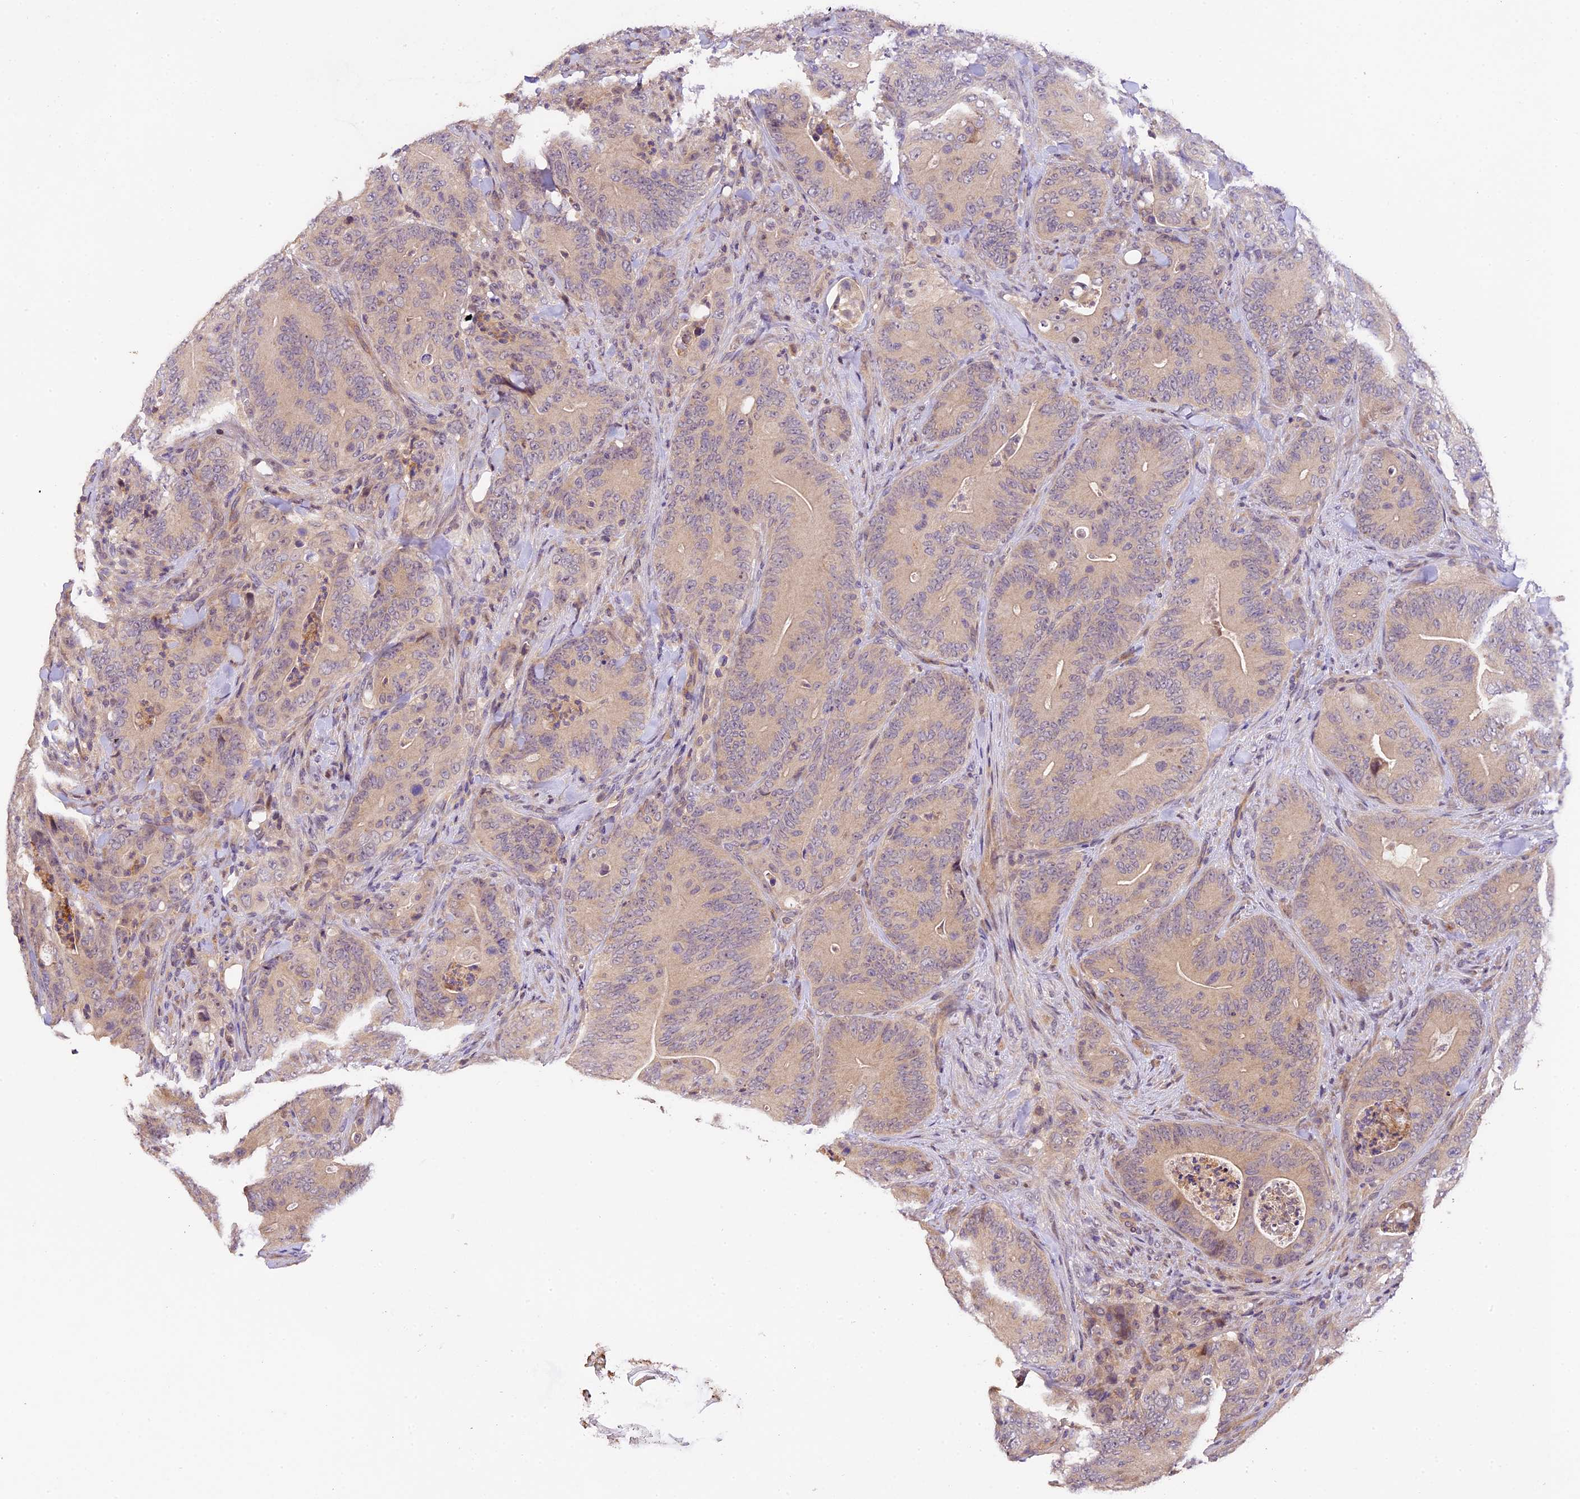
{"staining": {"intensity": "moderate", "quantity": "25%-75%", "location": "cytoplasmic/membranous"}, "tissue": "colorectal cancer", "cell_type": "Tumor cells", "image_type": "cancer", "snomed": [{"axis": "morphology", "description": "Normal tissue, NOS"}, {"axis": "topography", "description": "Colon"}], "caption": "A histopathology image of human colorectal cancer stained for a protein demonstrates moderate cytoplasmic/membranous brown staining in tumor cells.", "gene": "DGKH", "patient": {"sex": "female", "age": 82}}